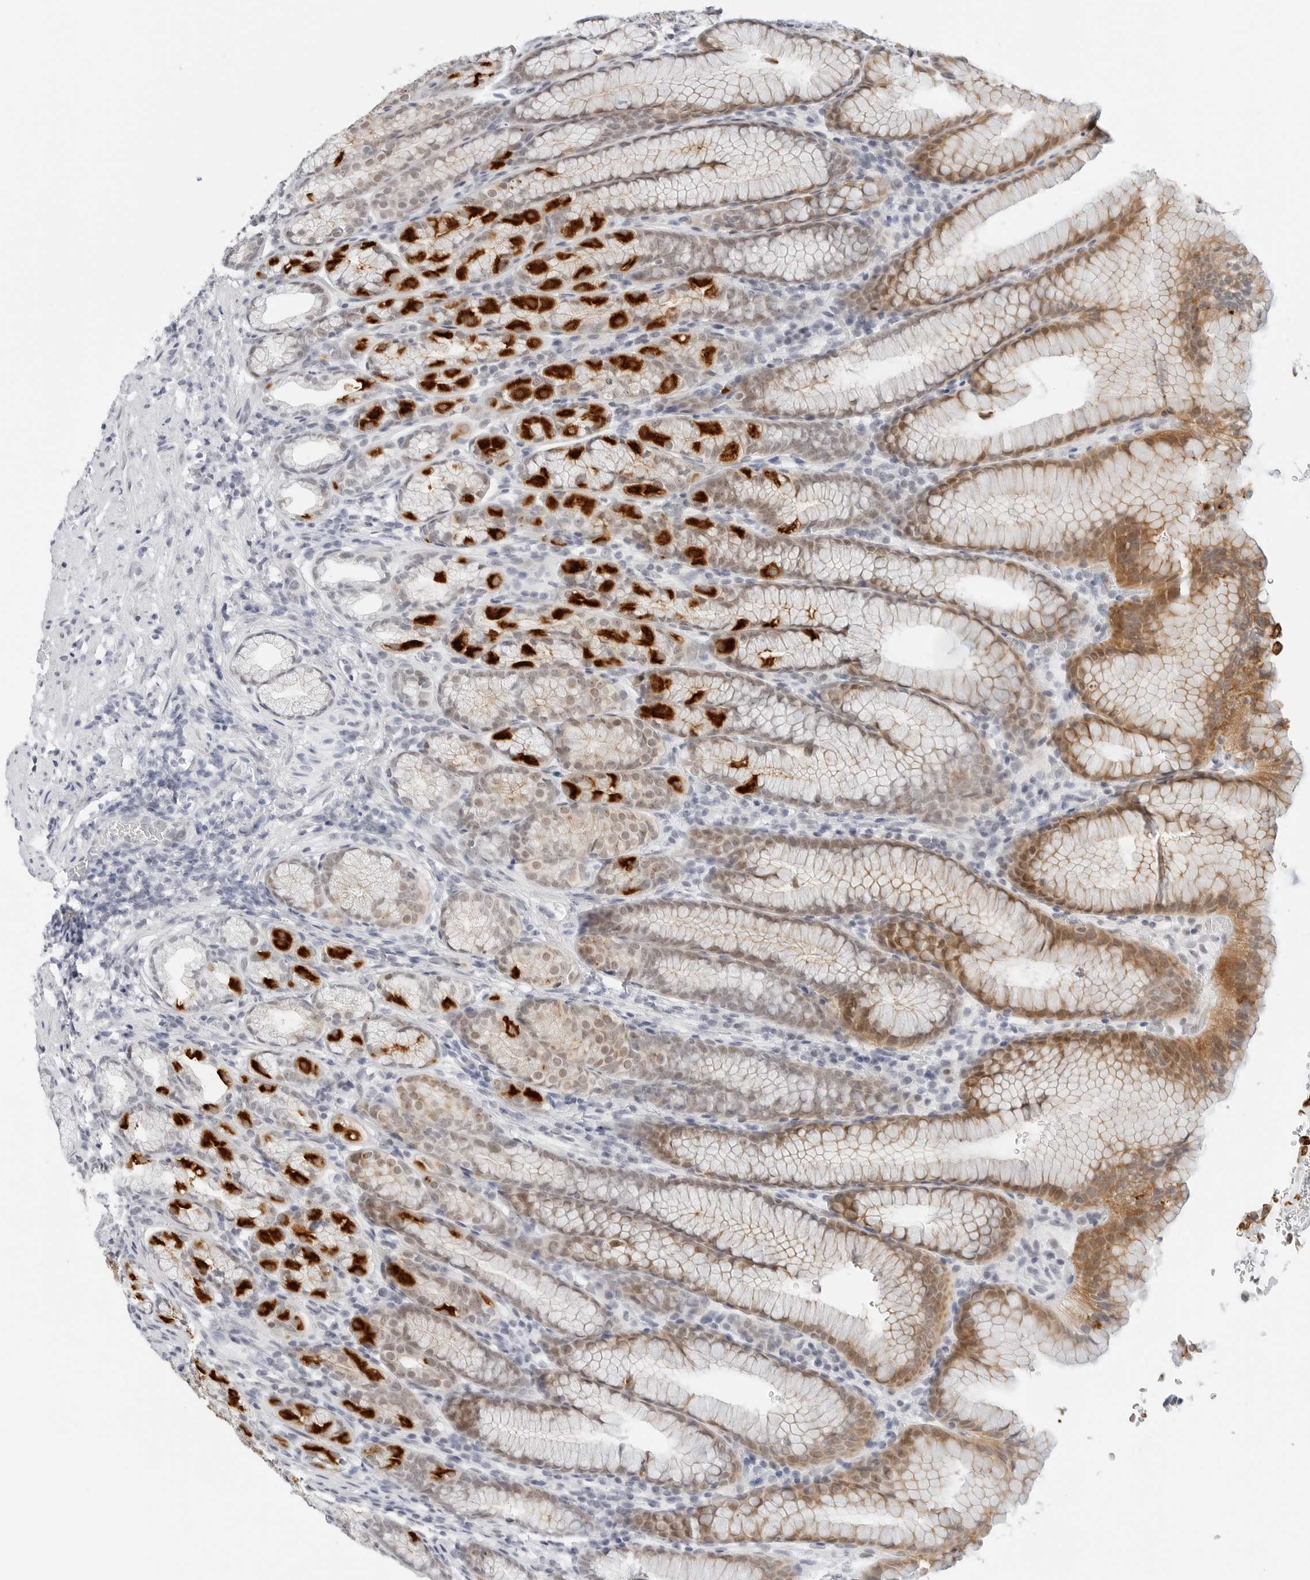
{"staining": {"intensity": "strong", "quantity": "25%-75%", "location": "cytoplasmic/membranous,nuclear"}, "tissue": "stomach", "cell_type": "Glandular cells", "image_type": "normal", "snomed": [{"axis": "morphology", "description": "Normal tissue, NOS"}, {"axis": "topography", "description": "Stomach"}], "caption": "Stomach stained for a protein displays strong cytoplasmic/membranous,nuclear positivity in glandular cells.", "gene": "TSEN2", "patient": {"sex": "male", "age": 42}}